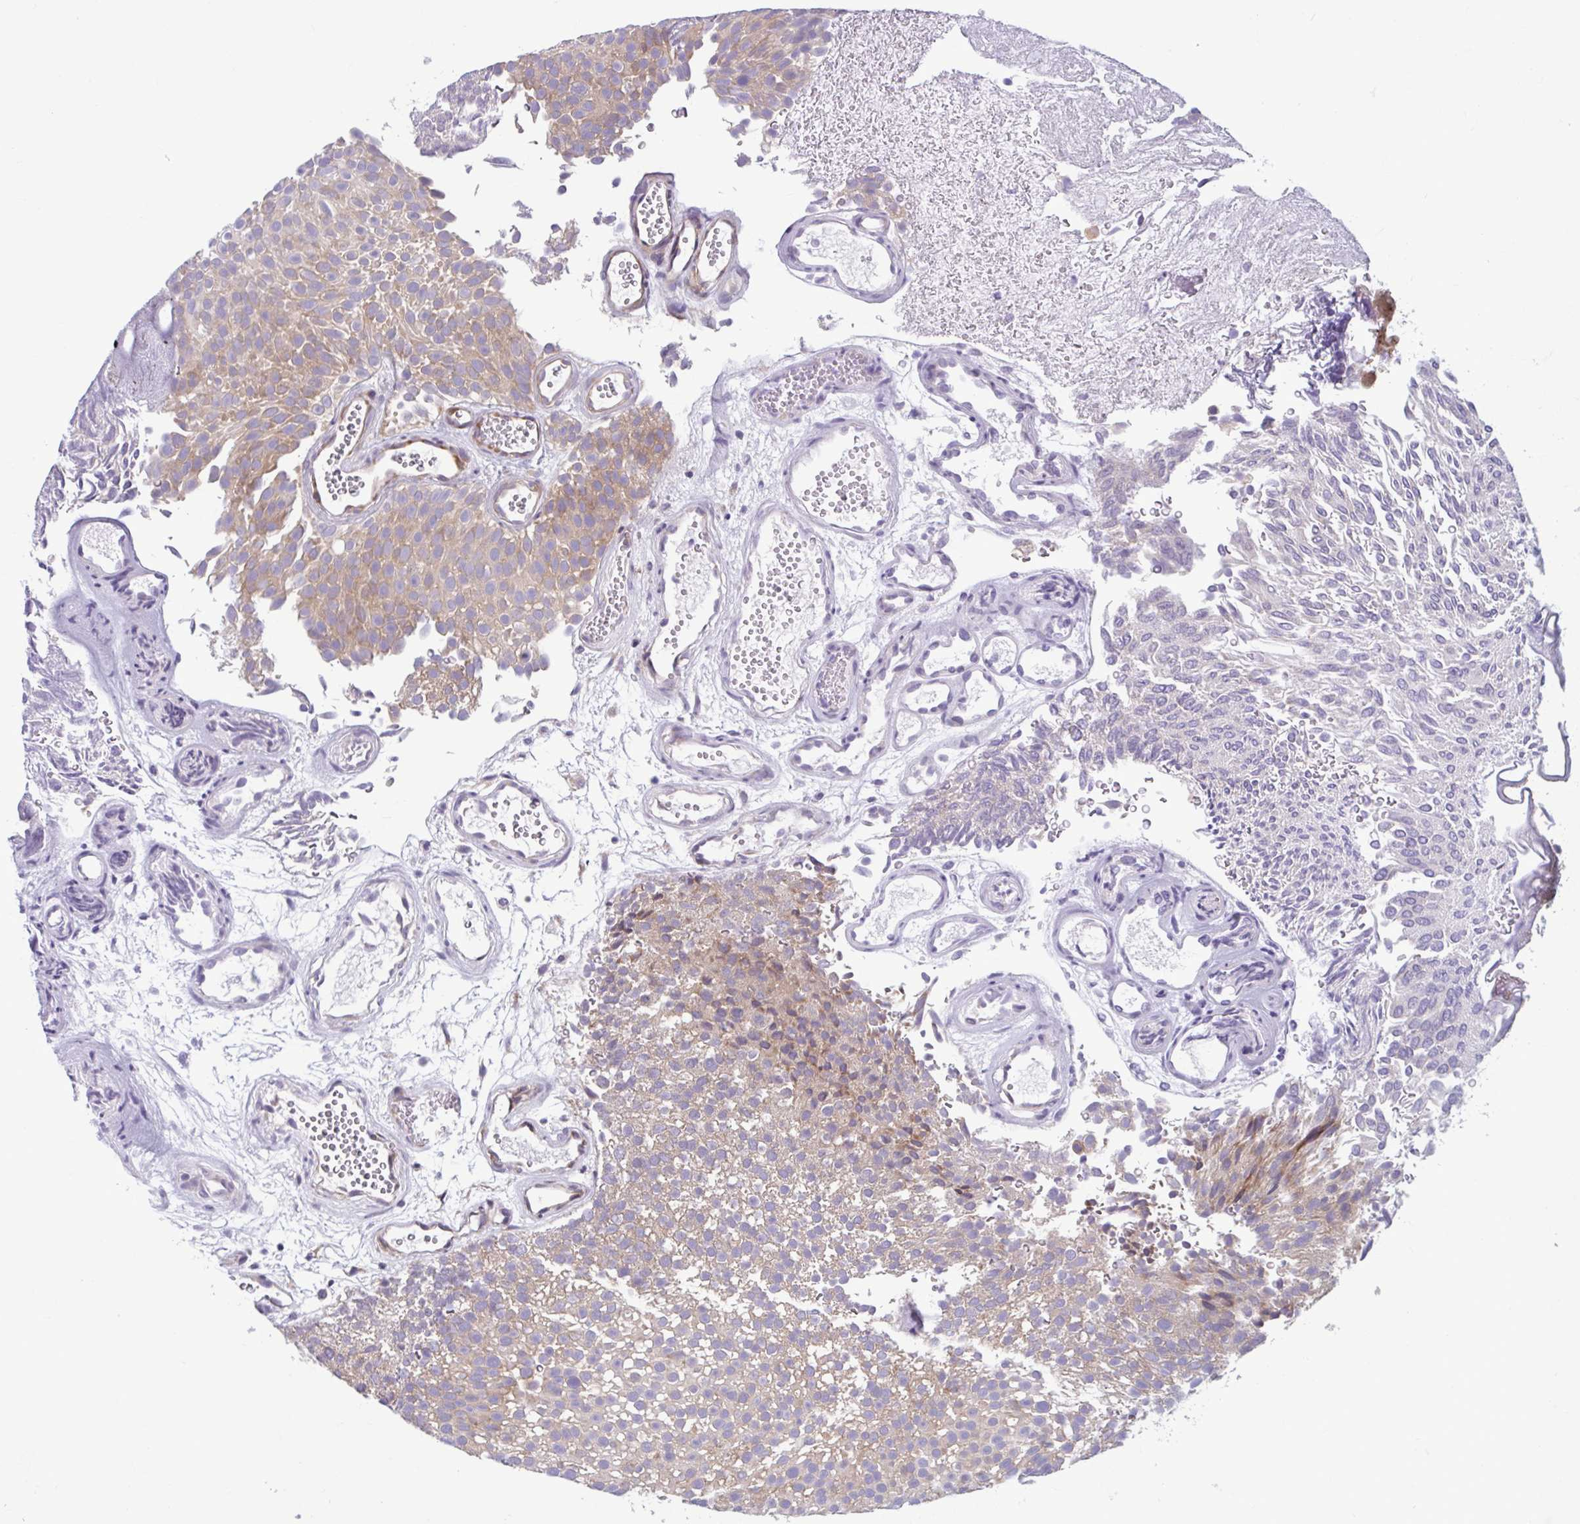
{"staining": {"intensity": "moderate", "quantity": "25%-75%", "location": "cytoplasmic/membranous"}, "tissue": "urothelial cancer", "cell_type": "Tumor cells", "image_type": "cancer", "snomed": [{"axis": "morphology", "description": "Urothelial carcinoma, Low grade"}, {"axis": "topography", "description": "Urinary bladder"}], "caption": "This is a micrograph of immunohistochemistry staining of urothelial cancer, which shows moderate expression in the cytoplasmic/membranous of tumor cells.", "gene": "RPS16", "patient": {"sex": "male", "age": 78}}